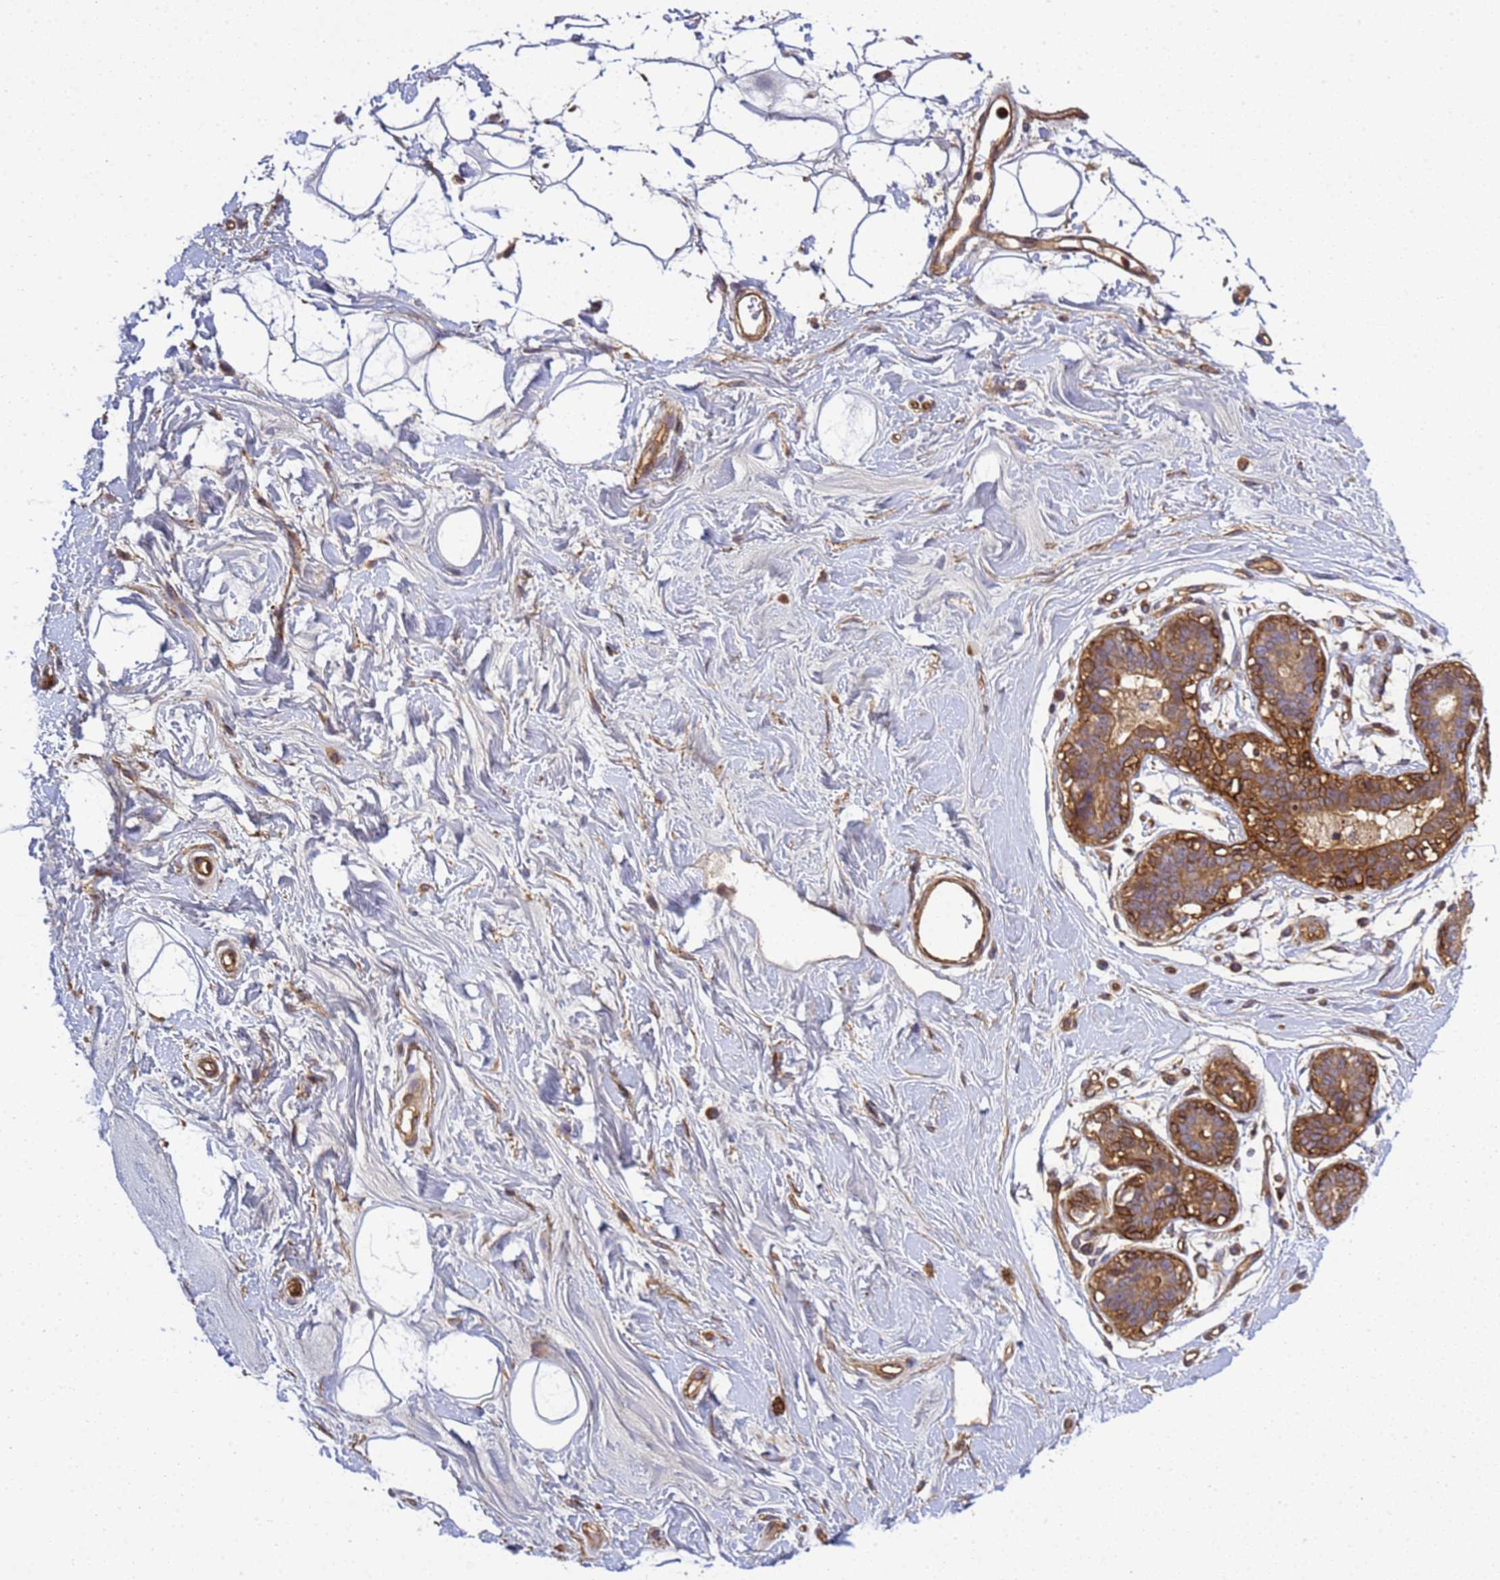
{"staining": {"intensity": "negative", "quantity": "none", "location": "none"}, "tissue": "adipose tissue", "cell_type": "Adipocytes", "image_type": "normal", "snomed": [{"axis": "morphology", "description": "Normal tissue, NOS"}, {"axis": "topography", "description": "Breast"}], "caption": "Immunohistochemical staining of unremarkable adipose tissue demonstrates no significant staining in adipocytes. The staining was performed using DAB to visualize the protein expression in brown, while the nuclei were stained in blue with hematoxylin (Magnification: 20x).", "gene": "C8orf34", "patient": {"sex": "female", "age": 26}}